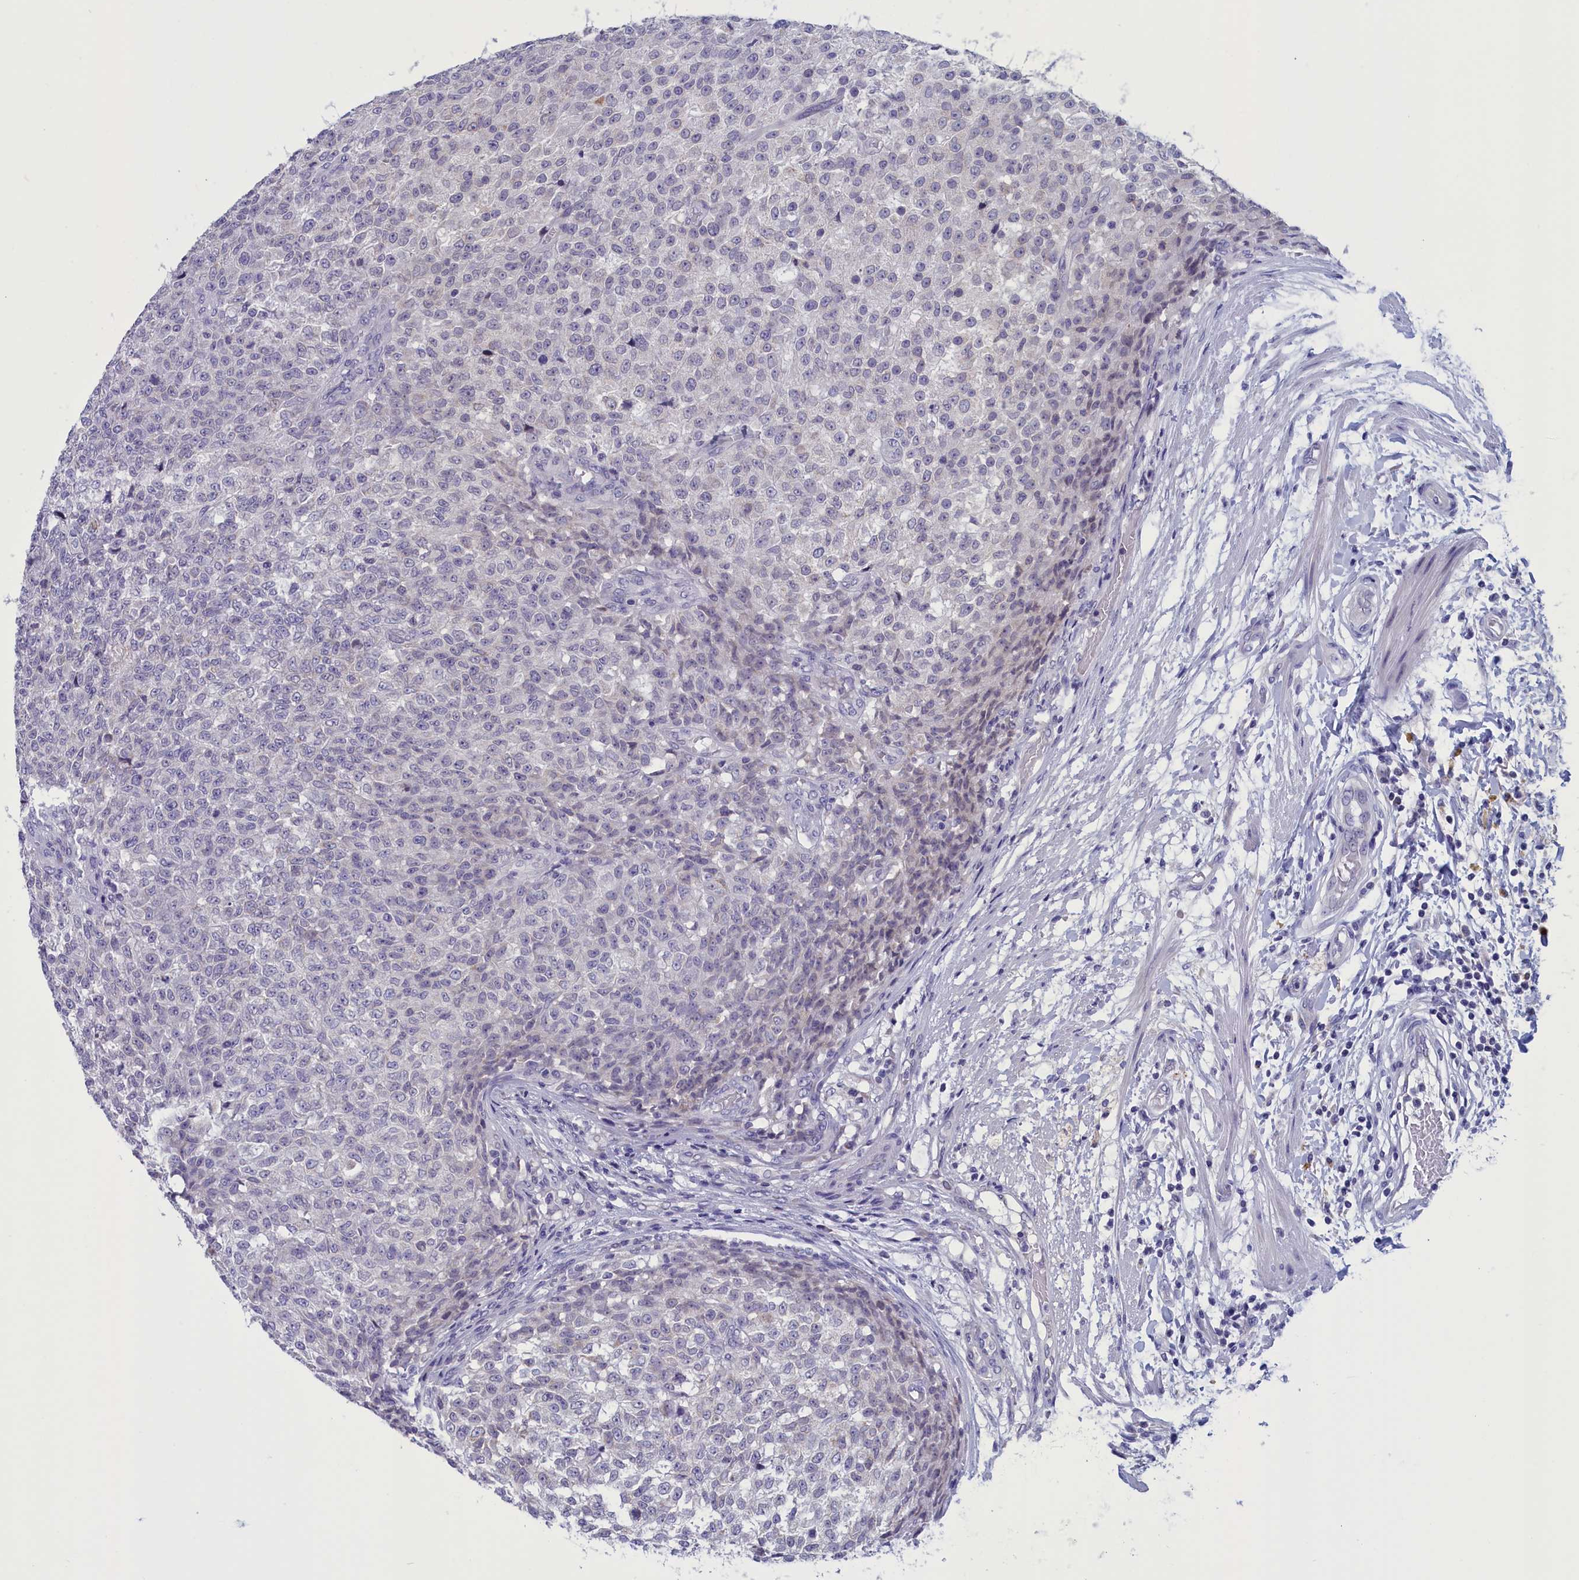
{"staining": {"intensity": "negative", "quantity": "none", "location": "none"}, "tissue": "testis cancer", "cell_type": "Tumor cells", "image_type": "cancer", "snomed": [{"axis": "morphology", "description": "Seminoma, NOS"}, {"axis": "topography", "description": "Testis"}], "caption": "The micrograph displays no staining of tumor cells in seminoma (testis).", "gene": "PARS2", "patient": {"sex": "male", "age": 59}}